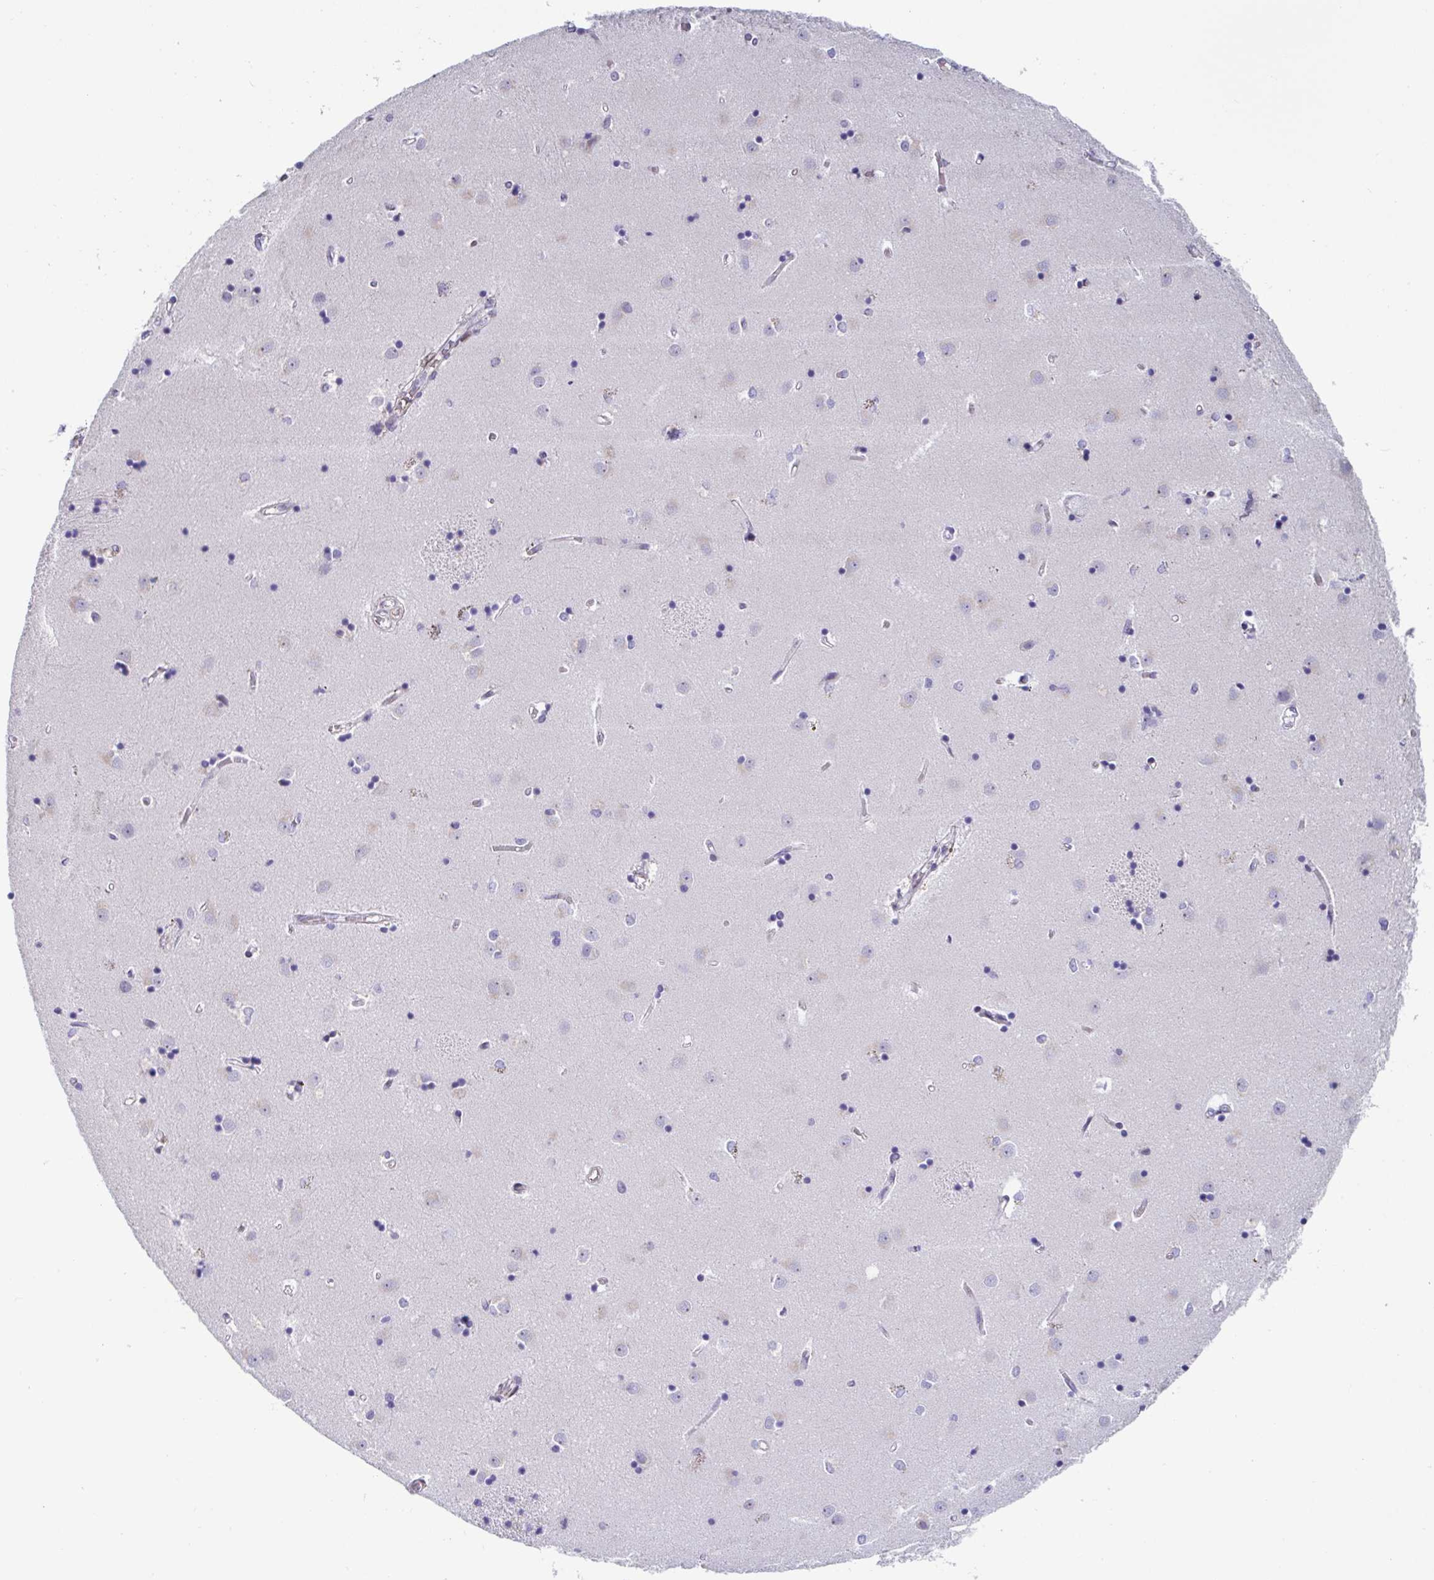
{"staining": {"intensity": "negative", "quantity": "none", "location": "none"}, "tissue": "caudate", "cell_type": "Glial cells", "image_type": "normal", "snomed": [{"axis": "morphology", "description": "Normal tissue, NOS"}, {"axis": "topography", "description": "Lateral ventricle wall"}], "caption": "Micrograph shows no protein staining in glial cells of unremarkable caudate.", "gene": "WDR72", "patient": {"sex": "male", "age": 54}}